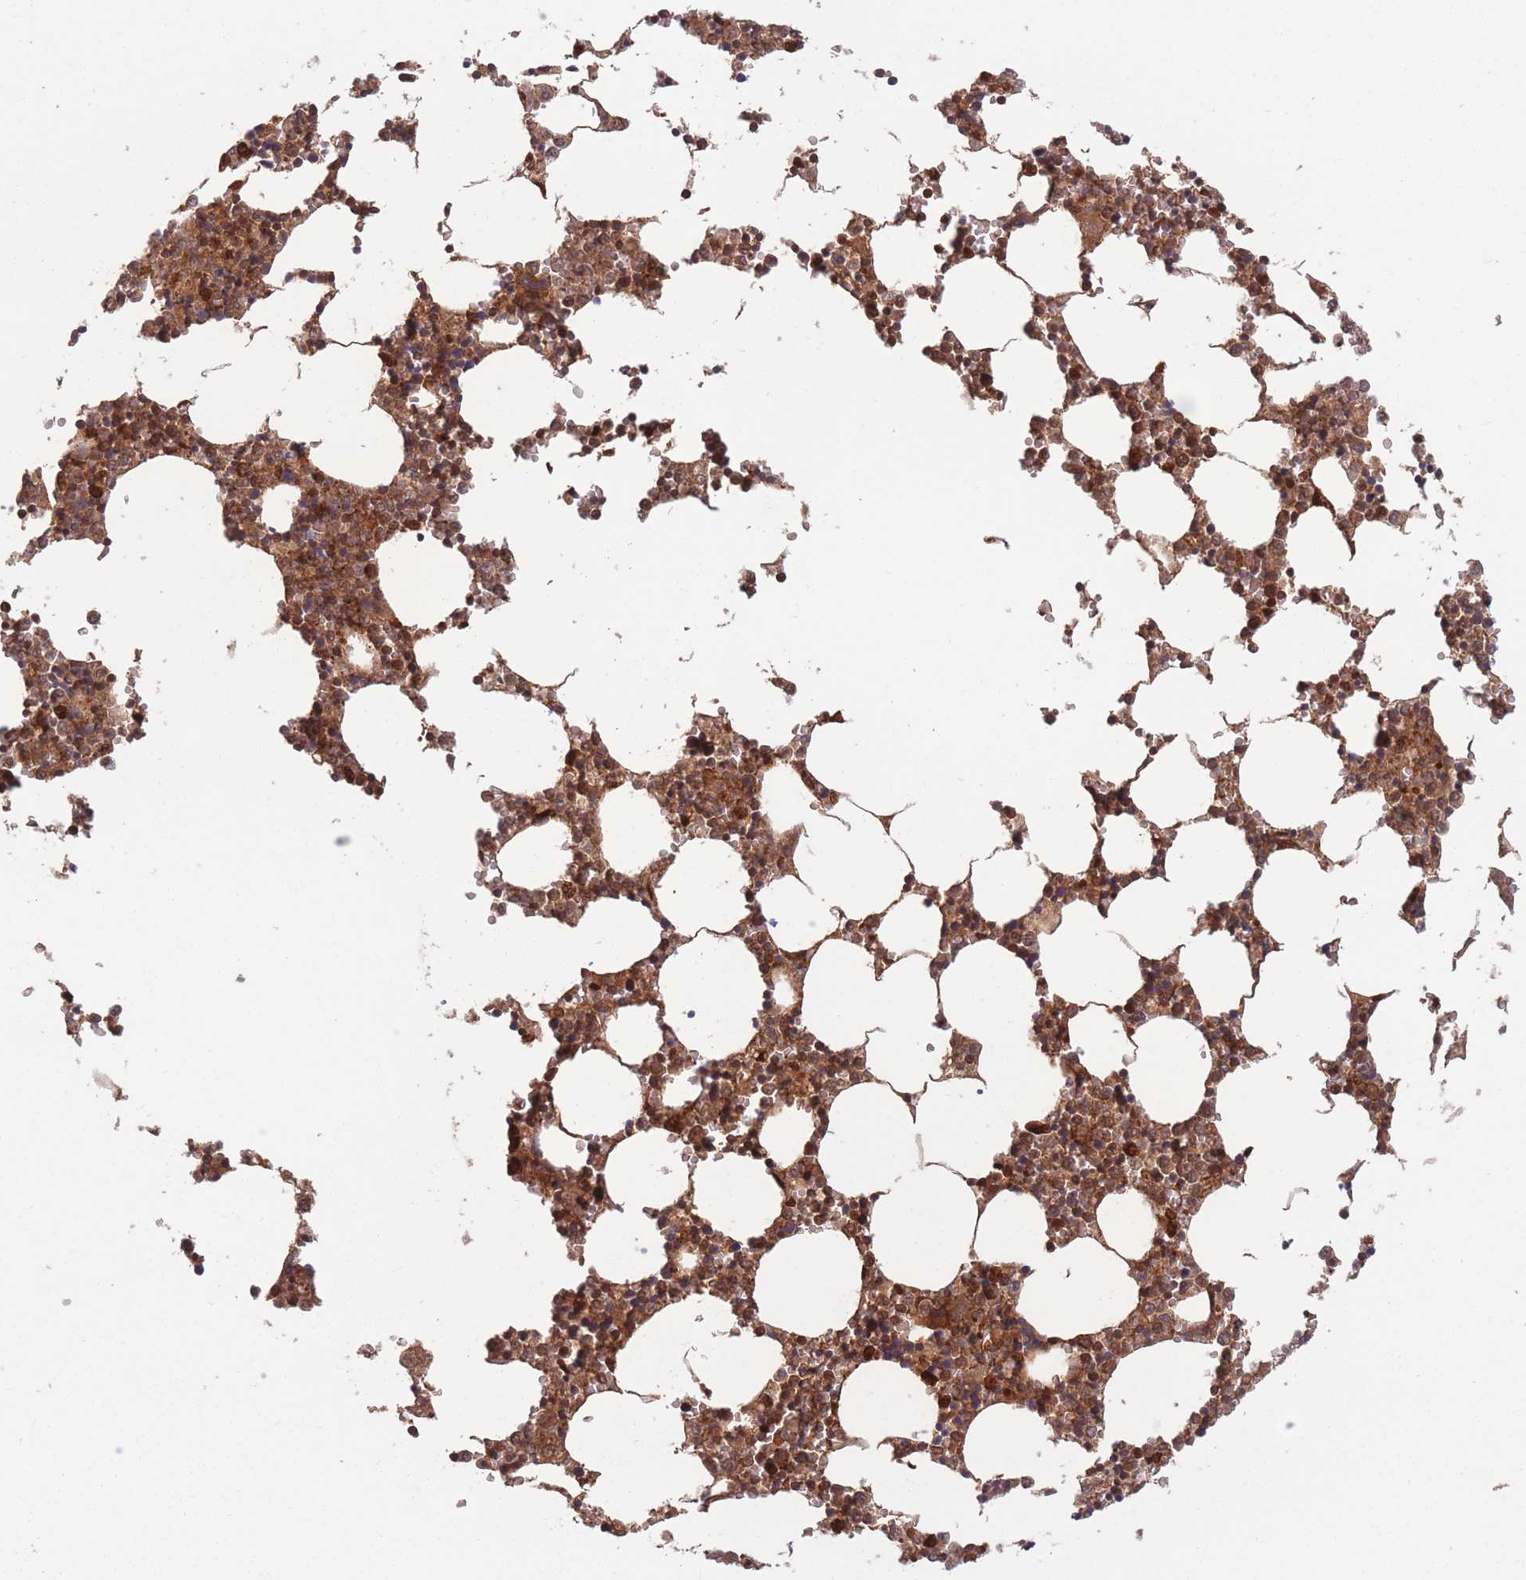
{"staining": {"intensity": "strong", "quantity": ">75%", "location": "cytoplasmic/membranous"}, "tissue": "bone marrow", "cell_type": "Hematopoietic cells", "image_type": "normal", "snomed": [{"axis": "morphology", "description": "Normal tissue, NOS"}, {"axis": "topography", "description": "Bone marrow"}], "caption": "Immunohistochemistry image of benign bone marrow: bone marrow stained using immunohistochemistry shows high levels of strong protein expression localized specifically in the cytoplasmic/membranous of hematopoietic cells, appearing as a cytoplasmic/membranous brown color.", "gene": "PODXL2", "patient": {"sex": "female", "age": 64}}